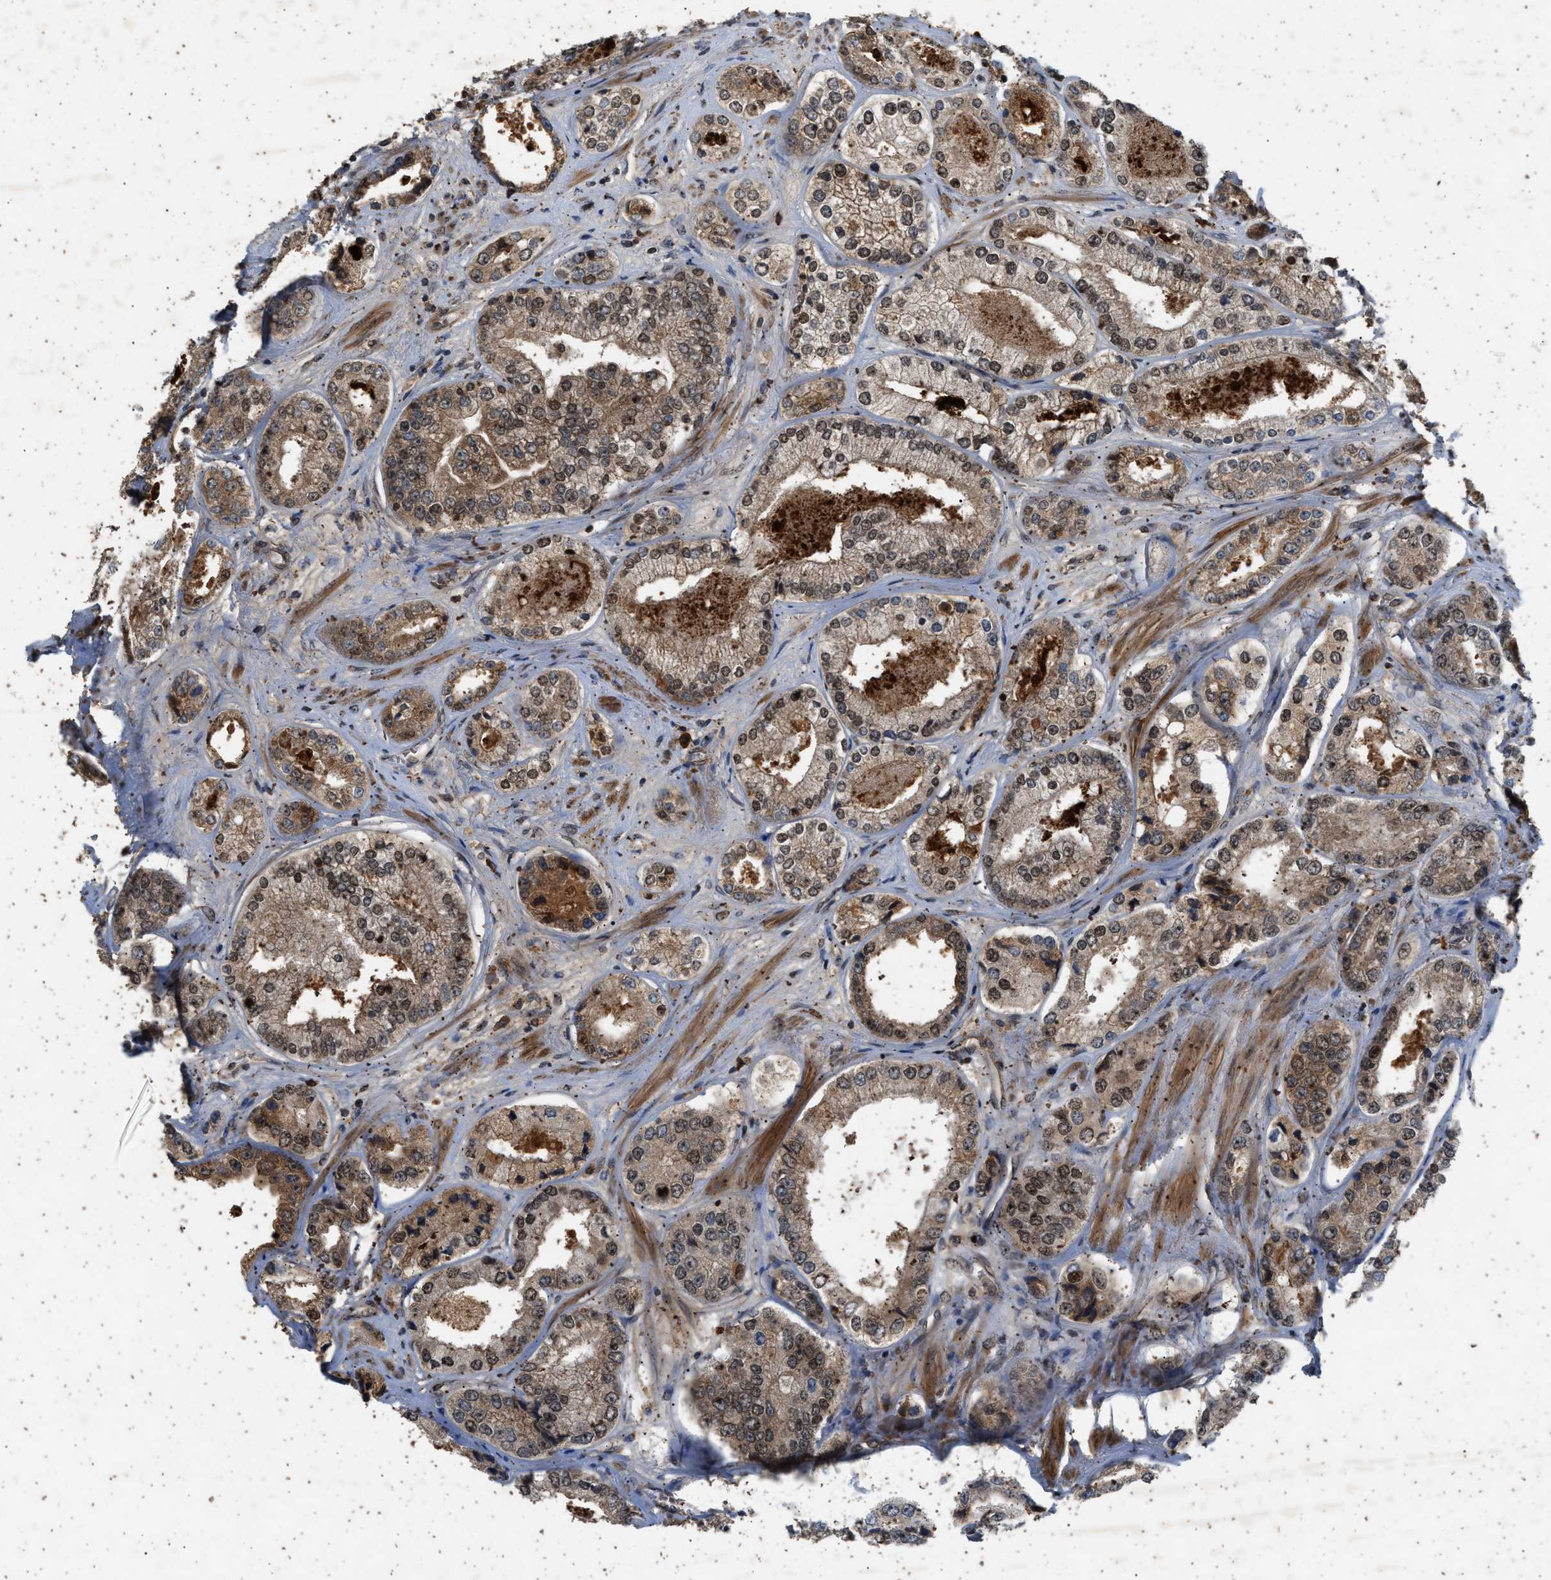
{"staining": {"intensity": "moderate", "quantity": ">75%", "location": "cytoplasmic/membranous,nuclear"}, "tissue": "prostate cancer", "cell_type": "Tumor cells", "image_type": "cancer", "snomed": [{"axis": "morphology", "description": "Adenocarcinoma, High grade"}, {"axis": "topography", "description": "Prostate"}], "caption": "Prostate high-grade adenocarcinoma stained for a protein reveals moderate cytoplasmic/membranous and nuclear positivity in tumor cells.", "gene": "RUSC2", "patient": {"sex": "male", "age": 61}}